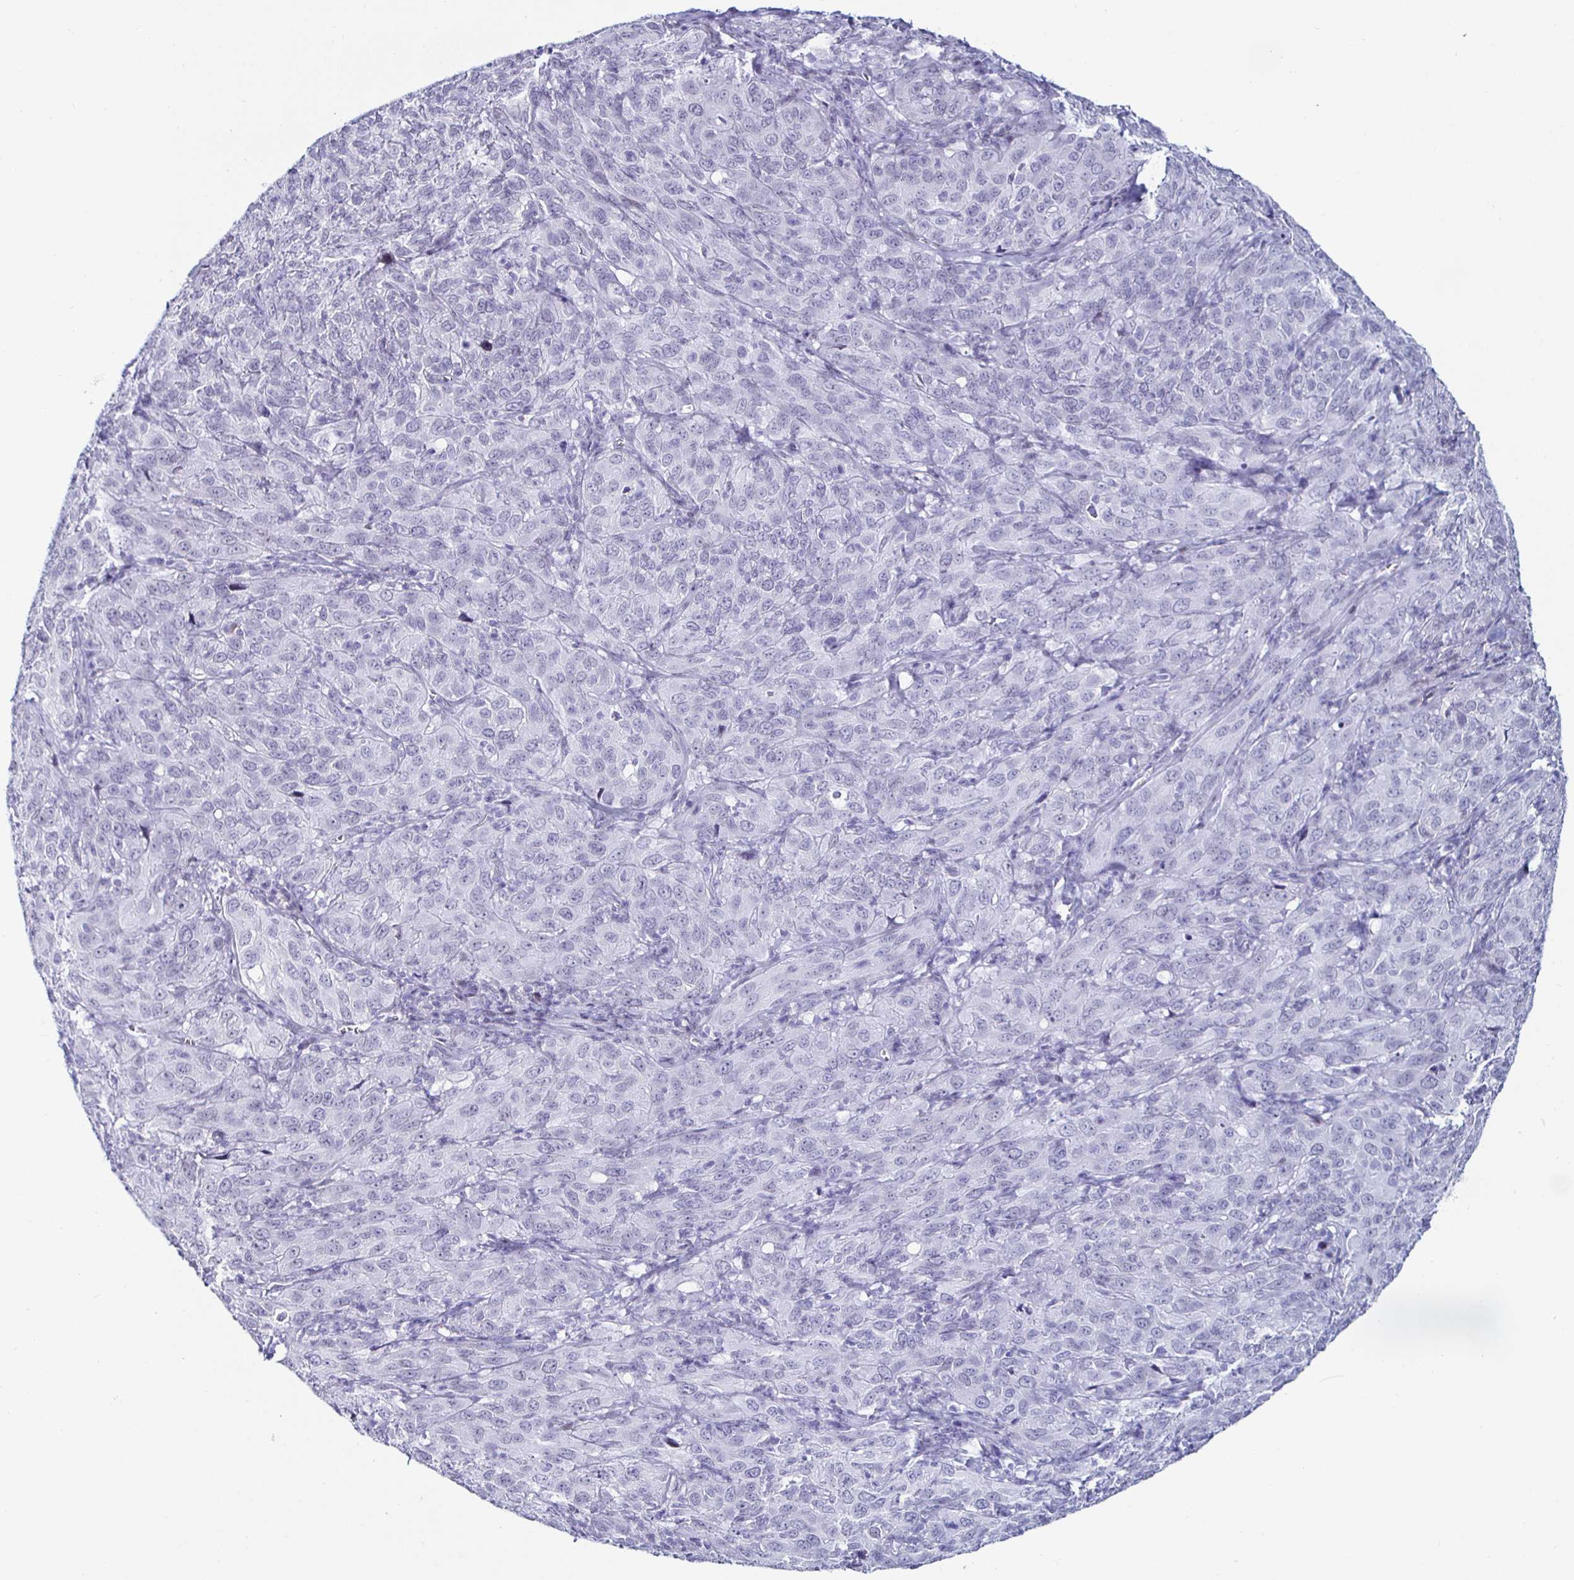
{"staining": {"intensity": "negative", "quantity": "none", "location": "none"}, "tissue": "cervical cancer", "cell_type": "Tumor cells", "image_type": "cancer", "snomed": [{"axis": "morphology", "description": "Normal tissue, NOS"}, {"axis": "morphology", "description": "Squamous cell carcinoma, NOS"}, {"axis": "topography", "description": "Cervix"}], "caption": "Tumor cells show no significant positivity in cervical cancer.", "gene": "KRT4", "patient": {"sex": "female", "age": 51}}